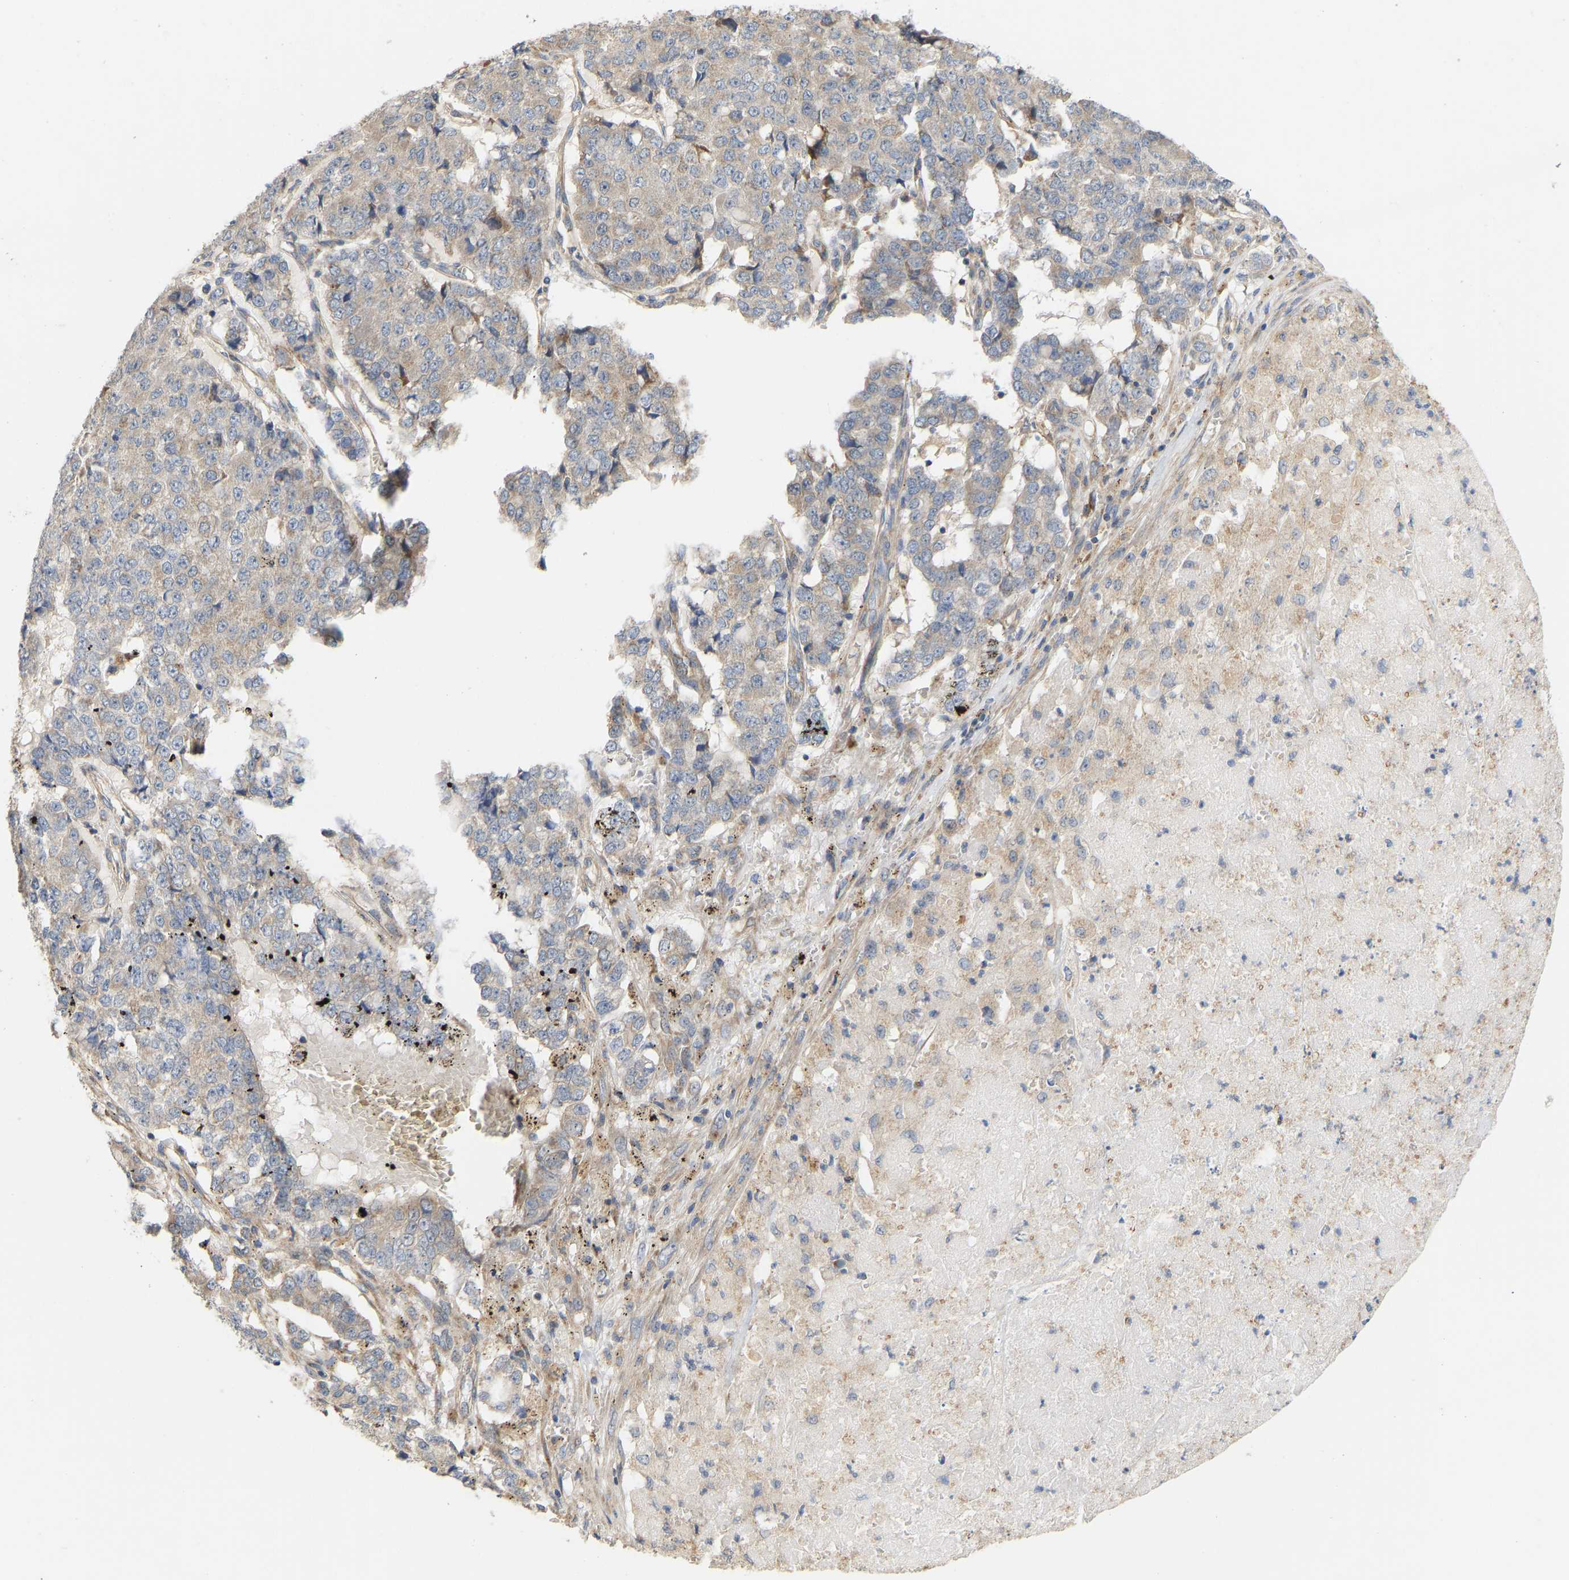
{"staining": {"intensity": "weak", "quantity": "25%-75%", "location": "cytoplasmic/membranous"}, "tissue": "pancreatic cancer", "cell_type": "Tumor cells", "image_type": "cancer", "snomed": [{"axis": "morphology", "description": "Adenocarcinoma, NOS"}, {"axis": "topography", "description": "Pancreas"}], "caption": "This is an image of immunohistochemistry (IHC) staining of adenocarcinoma (pancreatic), which shows weak staining in the cytoplasmic/membranous of tumor cells.", "gene": "HACD2", "patient": {"sex": "male", "age": 50}}